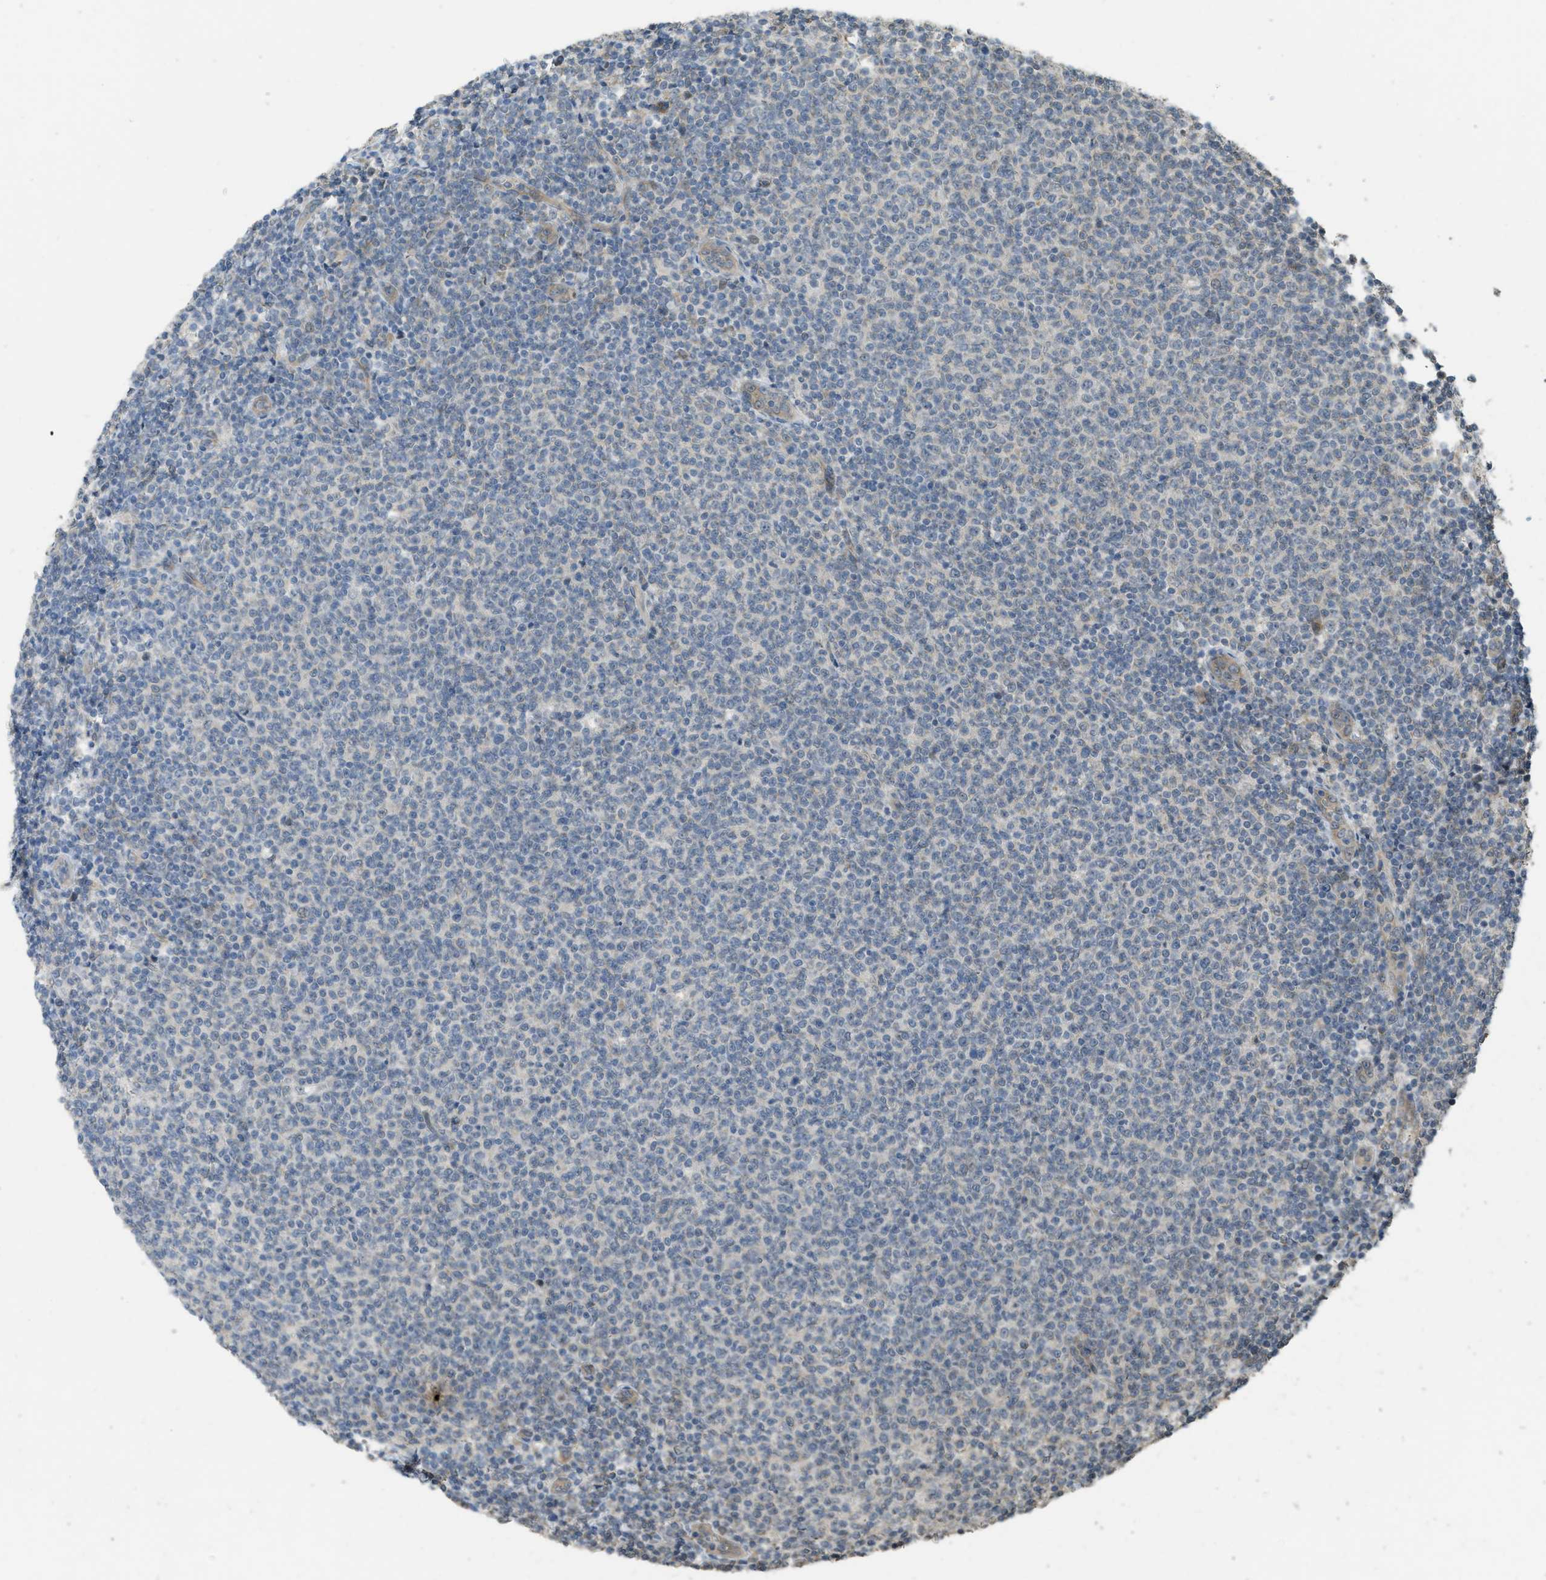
{"staining": {"intensity": "negative", "quantity": "none", "location": "none"}, "tissue": "lymphoma", "cell_type": "Tumor cells", "image_type": "cancer", "snomed": [{"axis": "morphology", "description": "Malignant lymphoma, non-Hodgkin's type, Low grade"}, {"axis": "topography", "description": "Lymph node"}], "caption": "An immunohistochemistry (IHC) micrograph of malignant lymphoma, non-Hodgkin's type (low-grade) is shown. There is no staining in tumor cells of malignant lymphoma, non-Hodgkin's type (low-grade).", "gene": "IGF2BP2", "patient": {"sex": "male", "age": 66}}